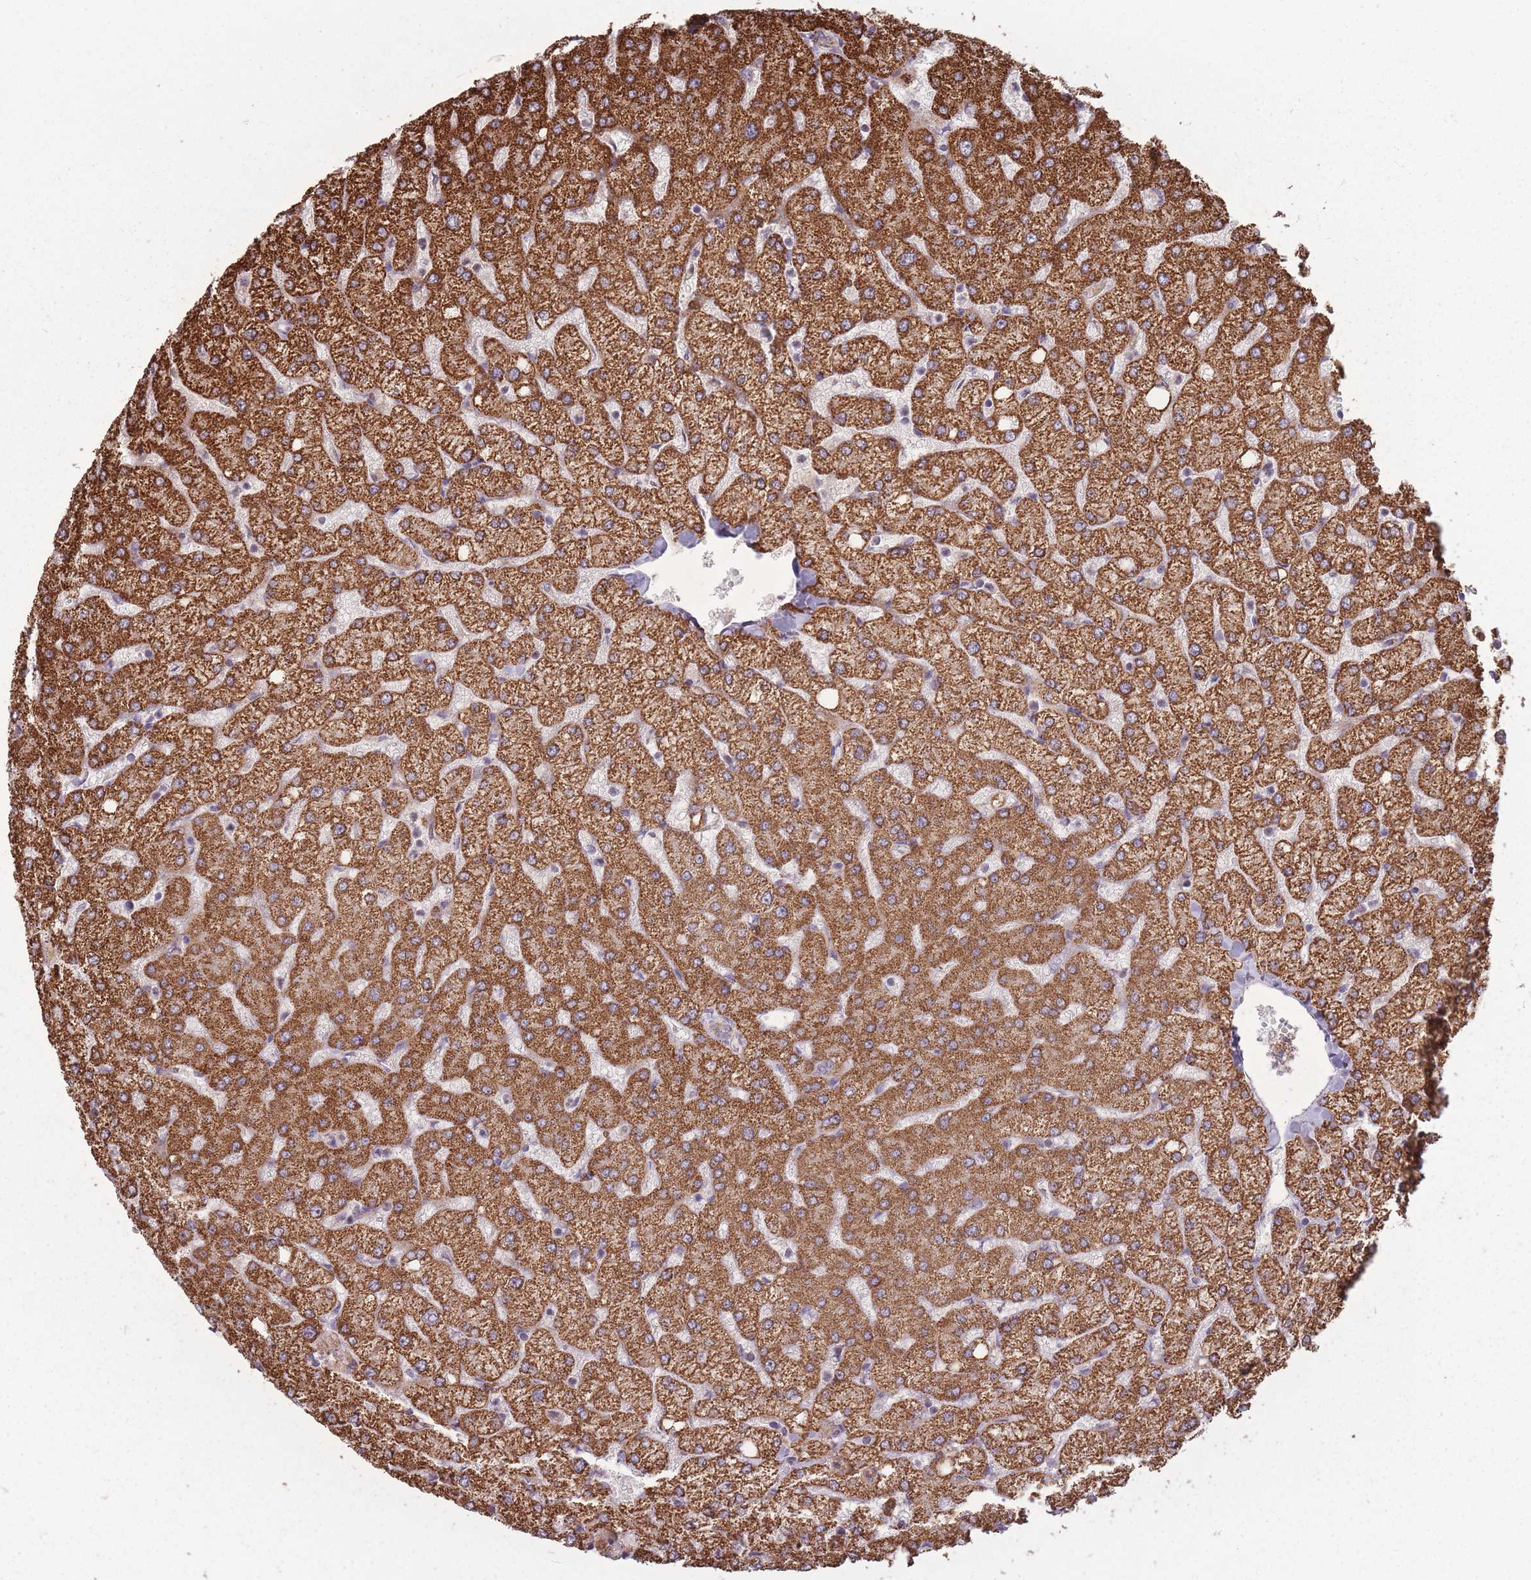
{"staining": {"intensity": "moderate", "quantity": ">75%", "location": "cytoplasmic/membranous"}, "tissue": "liver", "cell_type": "Cholangiocytes", "image_type": "normal", "snomed": [{"axis": "morphology", "description": "Normal tissue, NOS"}, {"axis": "topography", "description": "Liver"}], "caption": "Human liver stained with a brown dye displays moderate cytoplasmic/membranous positive positivity in approximately >75% of cholangiocytes.", "gene": "CNOT8", "patient": {"sex": "female", "age": 54}}